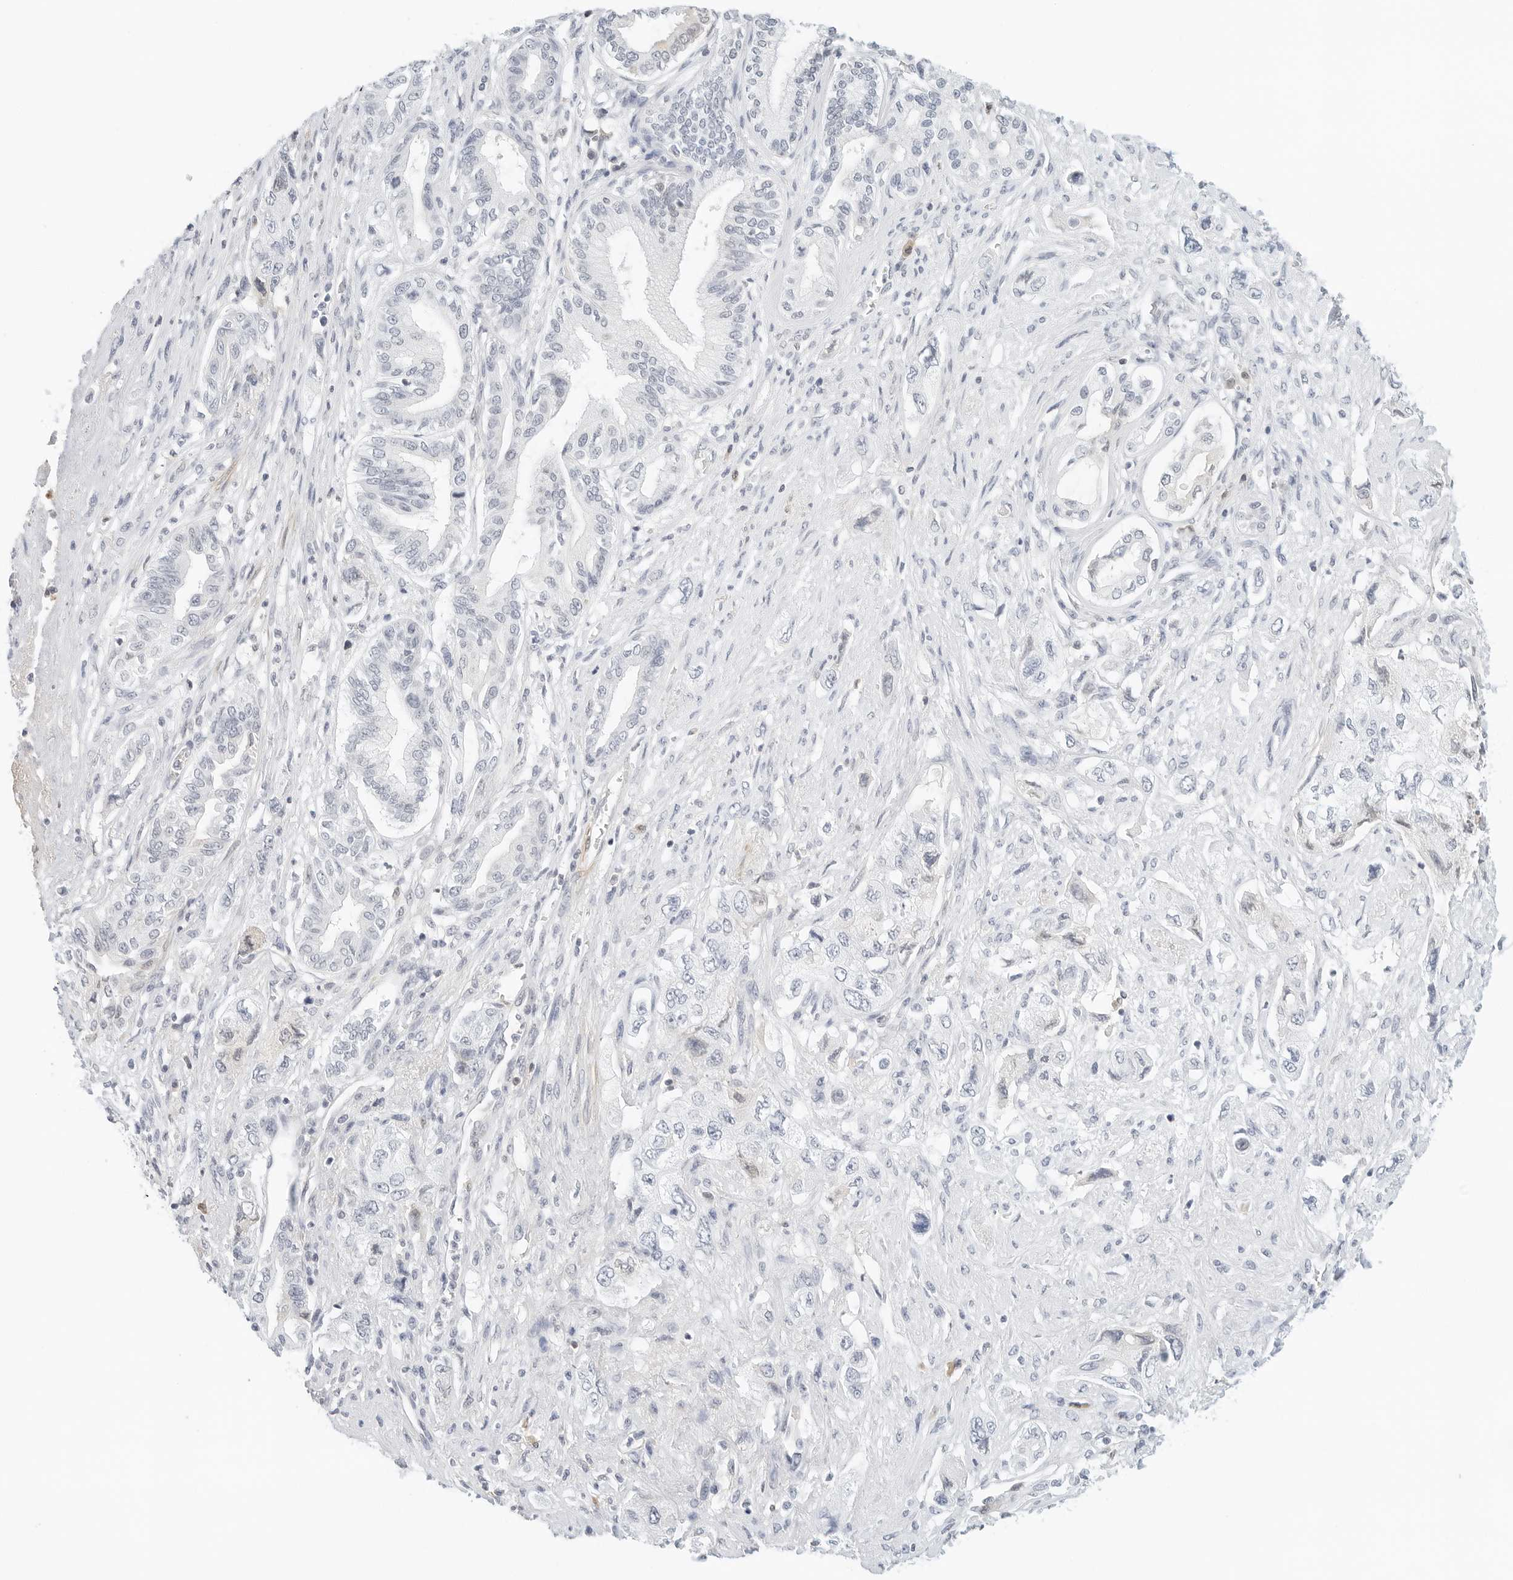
{"staining": {"intensity": "negative", "quantity": "none", "location": "none"}, "tissue": "pancreatic cancer", "cell_type": "Tumor cells", "image_type": "cancer", "snomed": [{"axis": "morphology", "description": "Adenocarcinoma, NOS"}, {"axis": "topography", "description": "Pancreas"}], "caption": "High magnification brightfield microscopy of adenocarcinoma (pancreatic) stained with DAB (3,3'-diaminobenzidine) (brown) and counterstained with hematoxylin (blue): tumor cells show no significant positivity.", "gene": "PKDCC", "patient": {"sex": "female", "age": 73}}